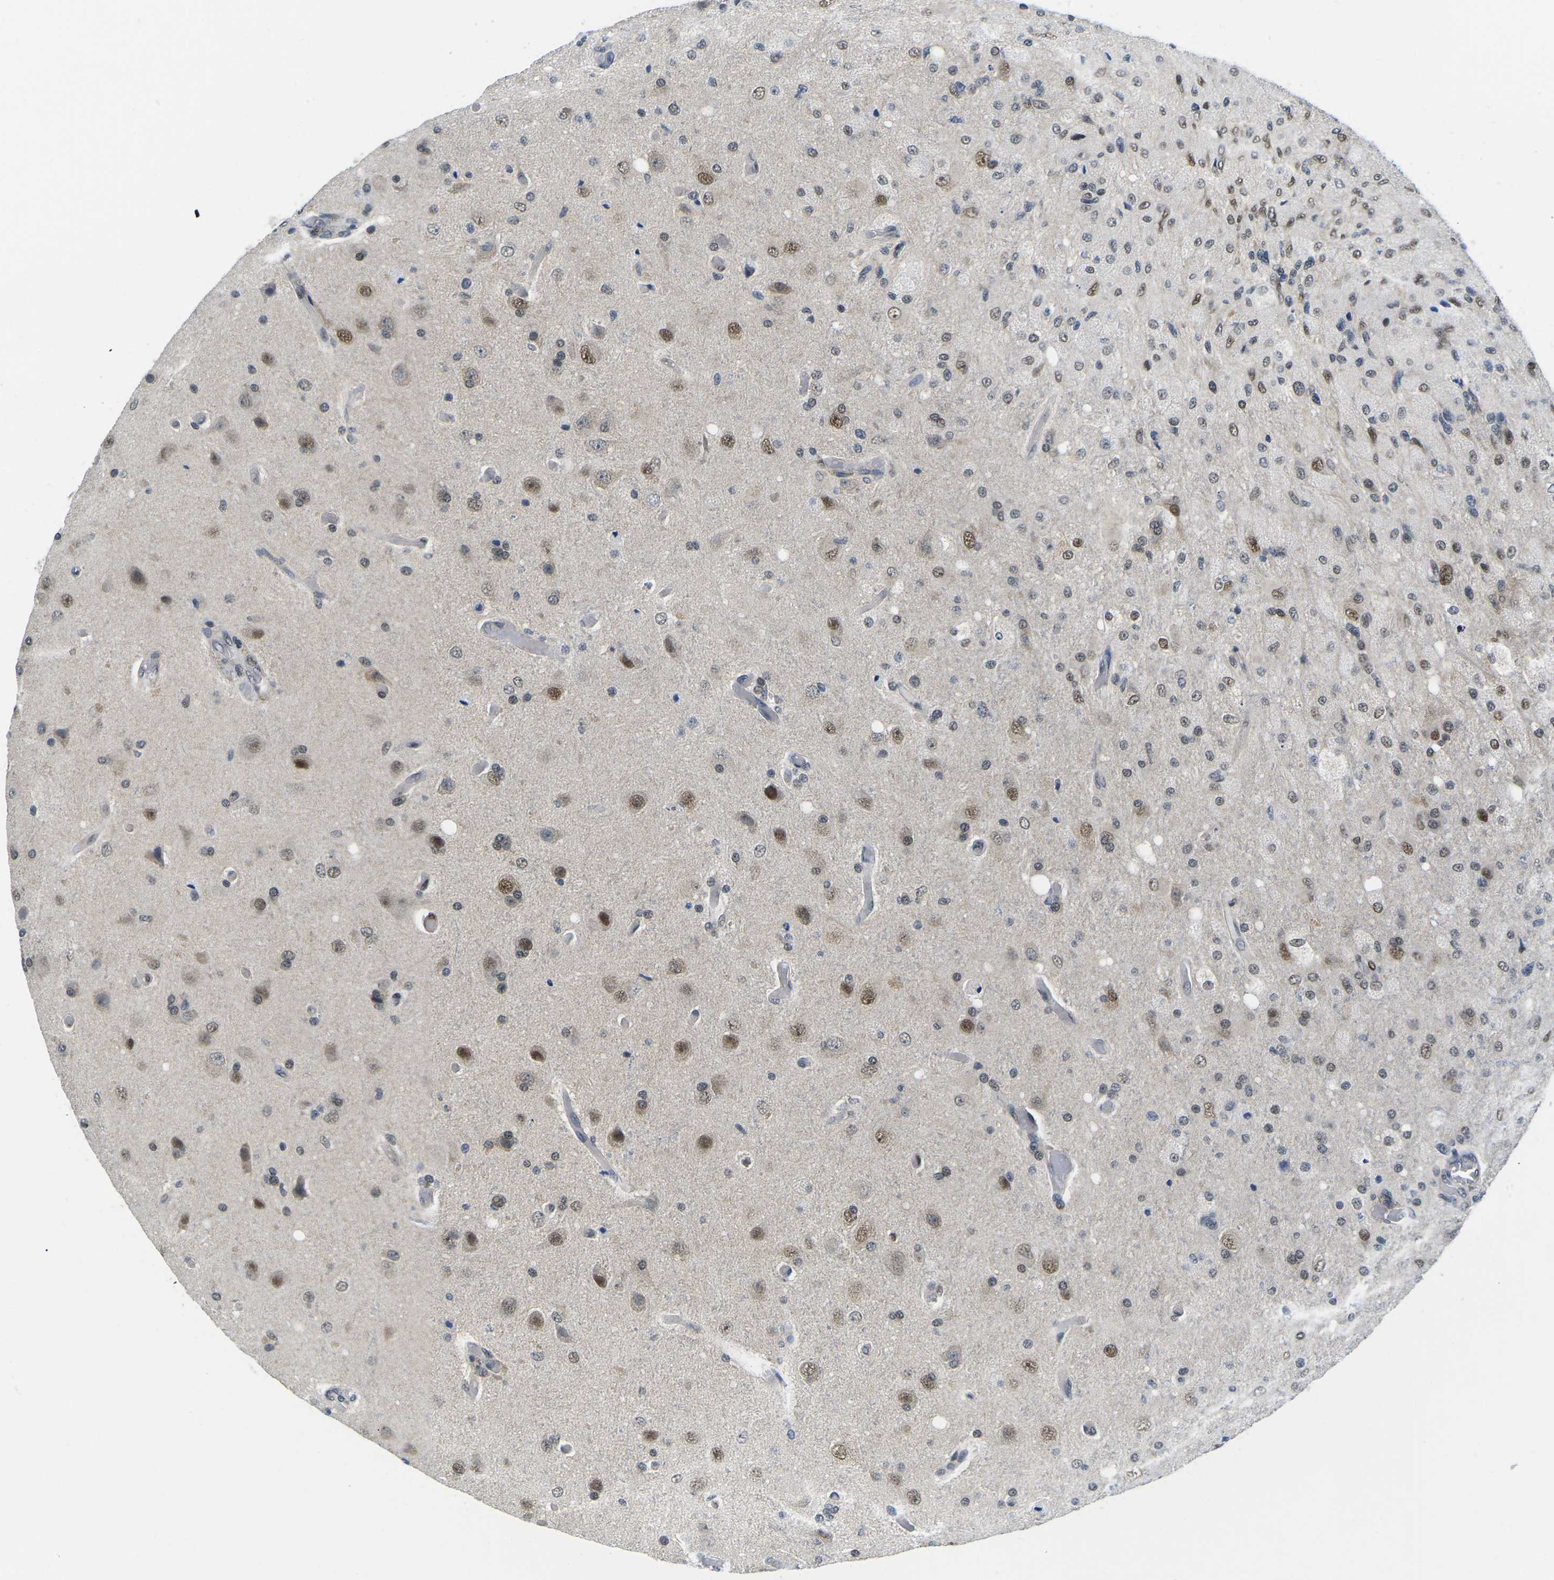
{"staining": {"intensity": "moderate", "quantity": "25%-75%", "location": "nuclear"}, "tissue": "glioma", "cell_type": "Tumor cells", "image_type": "cancer", "snomed": [{"axis": "morphology", "description": "Normal tissue, NOS"}, {"axis": "morphology", "description": "Glioma, malignant, High grade"}, {"axis": "topography", "description": "Cerebral cortex"}], "caption": "Glioma was stained to show a protein in brown. There is medium levels of moderate nuclear expression in about 25%-75% of tumor cells. The staining was performed using DAB (3,3'-diaminobenzidine) to visualize the protein expression in brown, while the nuclei were stained in blue with hematoxylin (Magnification: 20x).", "gene": "UBA7", "patient": {"sex": "male", "age": 77}}